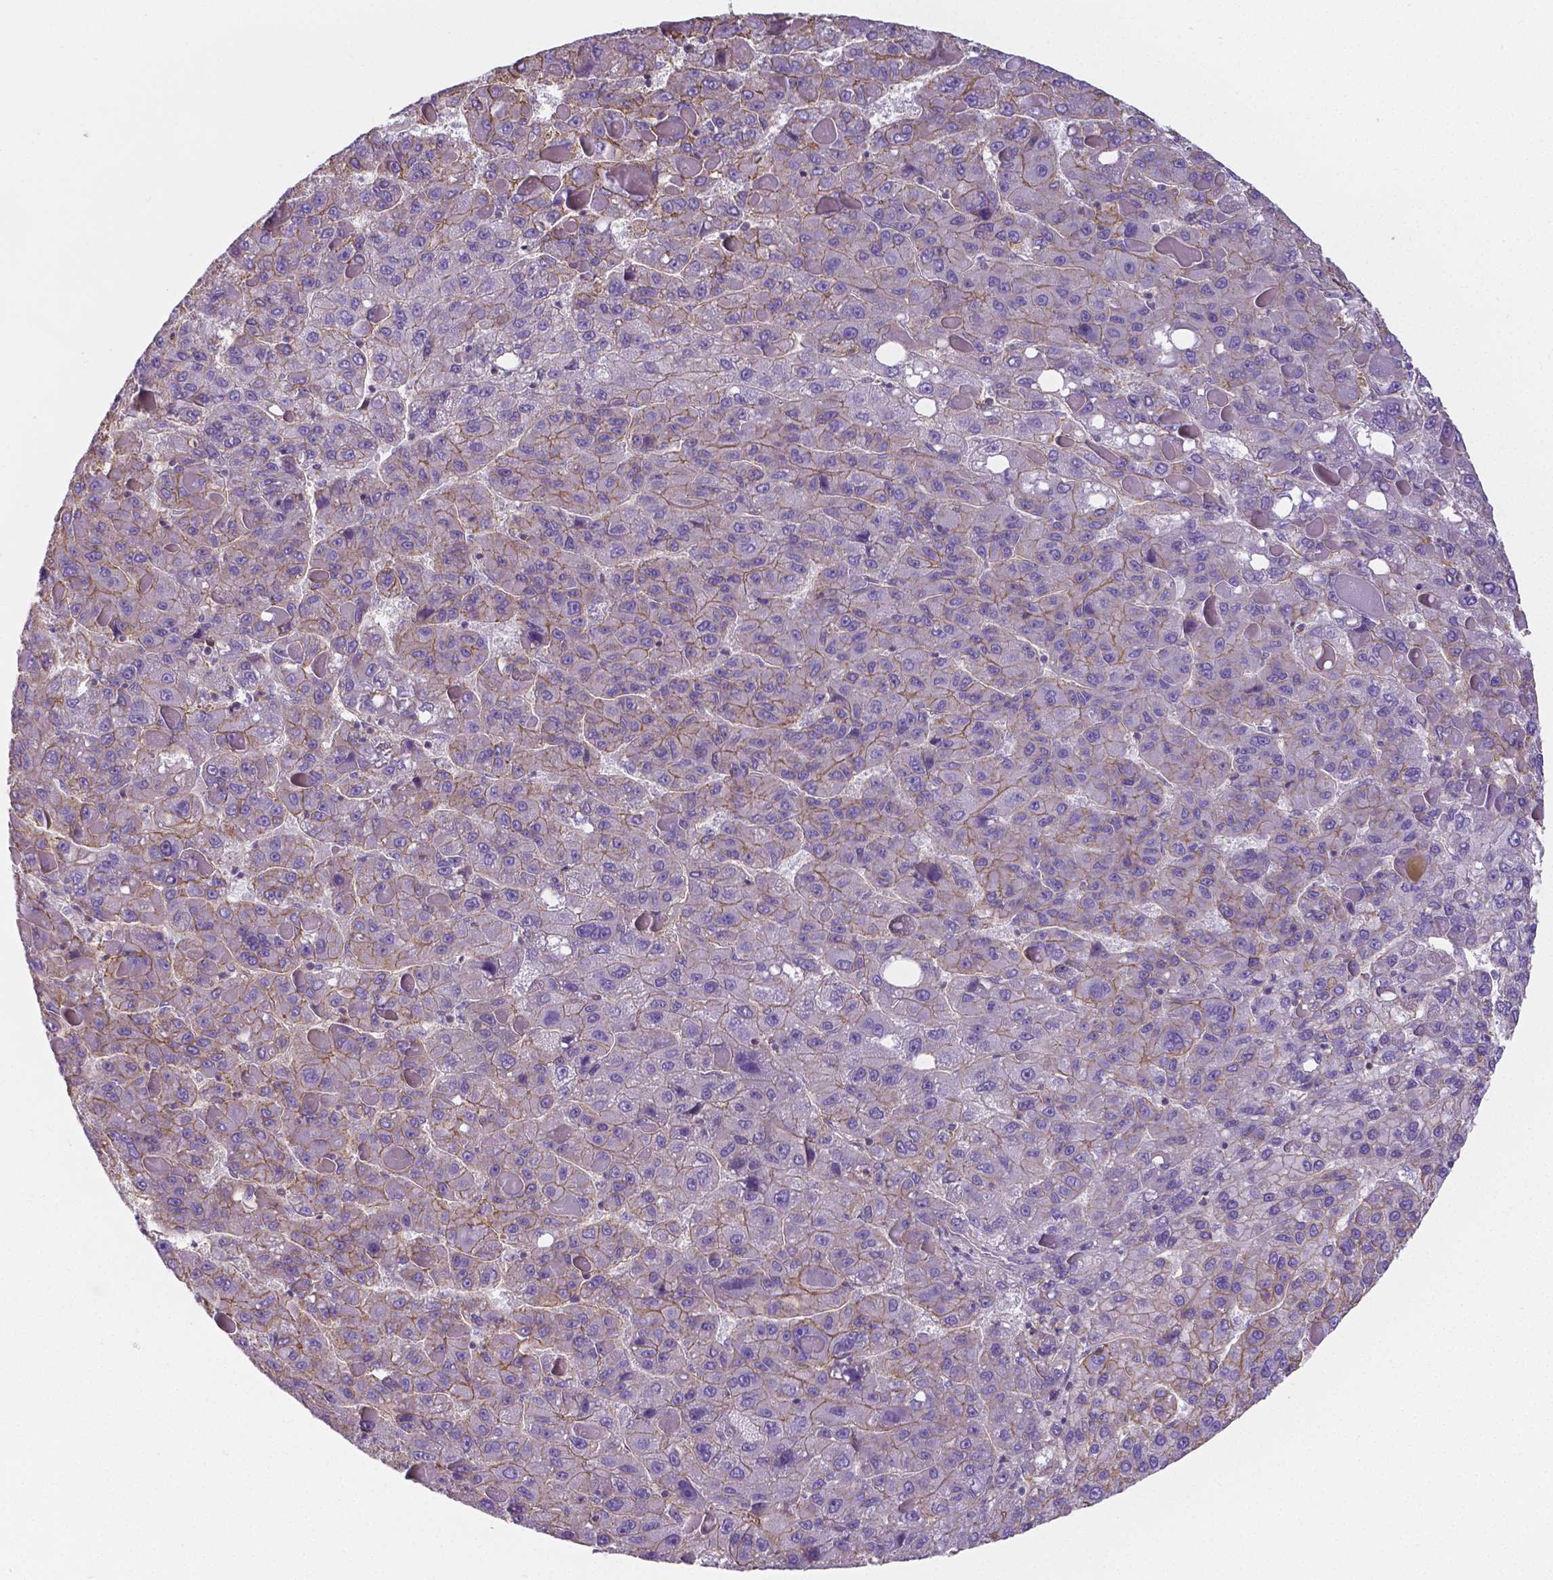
{"staining": {"intensity": "weak", "quantity": "25%-75%", "location": "cytoplasmic/membranous"}, "tissue": "liver cancer", "cell_type": "Tumor cells", "image_type": "cancer", "snomed": [{"axis": "morphology", "description": "Carcinoma, Hepatocellular, NOS"}, {"axis": "topography", "description": "Liver"}], "caption": "Weak cytoplasmic/membranous protein expression is present in approximately 25%-75% of tumor cells in liver cancer.", "gene": "CRMP1", "patient": {"sex": "female", "age": 82}}